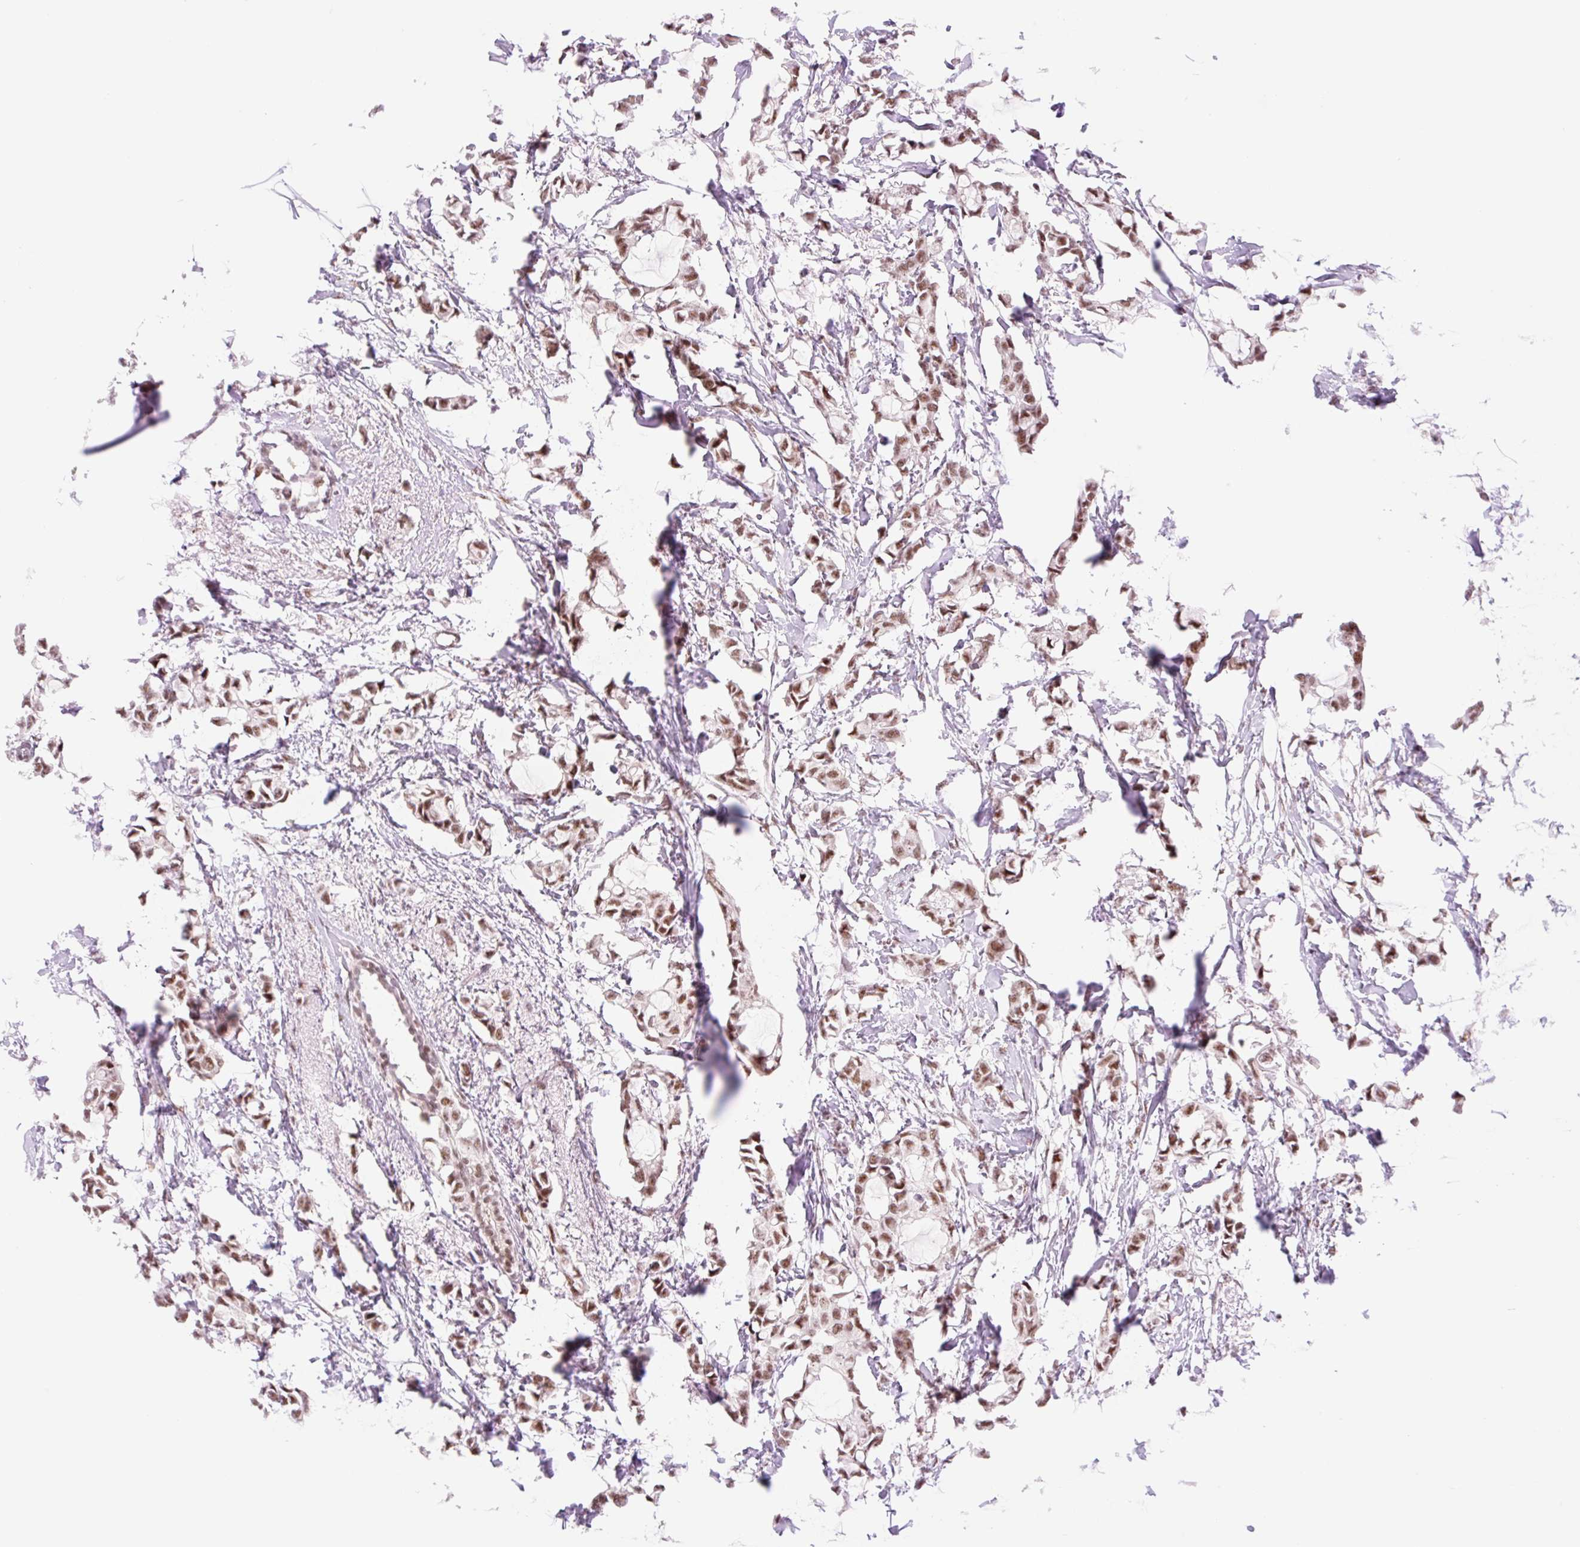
{"staining": {"intensity": "moderate", "quantity": ">75%", "location": "nuclear"}, "tissue": "breast cancer", "cell_type": "Tumor cells", "image_type": "cancer", "snomed": [{"axis": "morphology", "description": "Duct carcinoma"}, {"axis": "topography", "description": "Breast"}], "caption": "Brown immunohistochemical staining in breast invasive ductal carcinoma demonstrates moderate nuclear positivity in approximately >75% of tumor cells. Using DAB (3,3'-diaminobenzidine) (brown) and hematoxylin (blue) stains, captured at high magnification using brightfield microscopy.", "gene": "PRDM11", "patient": {"sex": "female", "age": 73}}